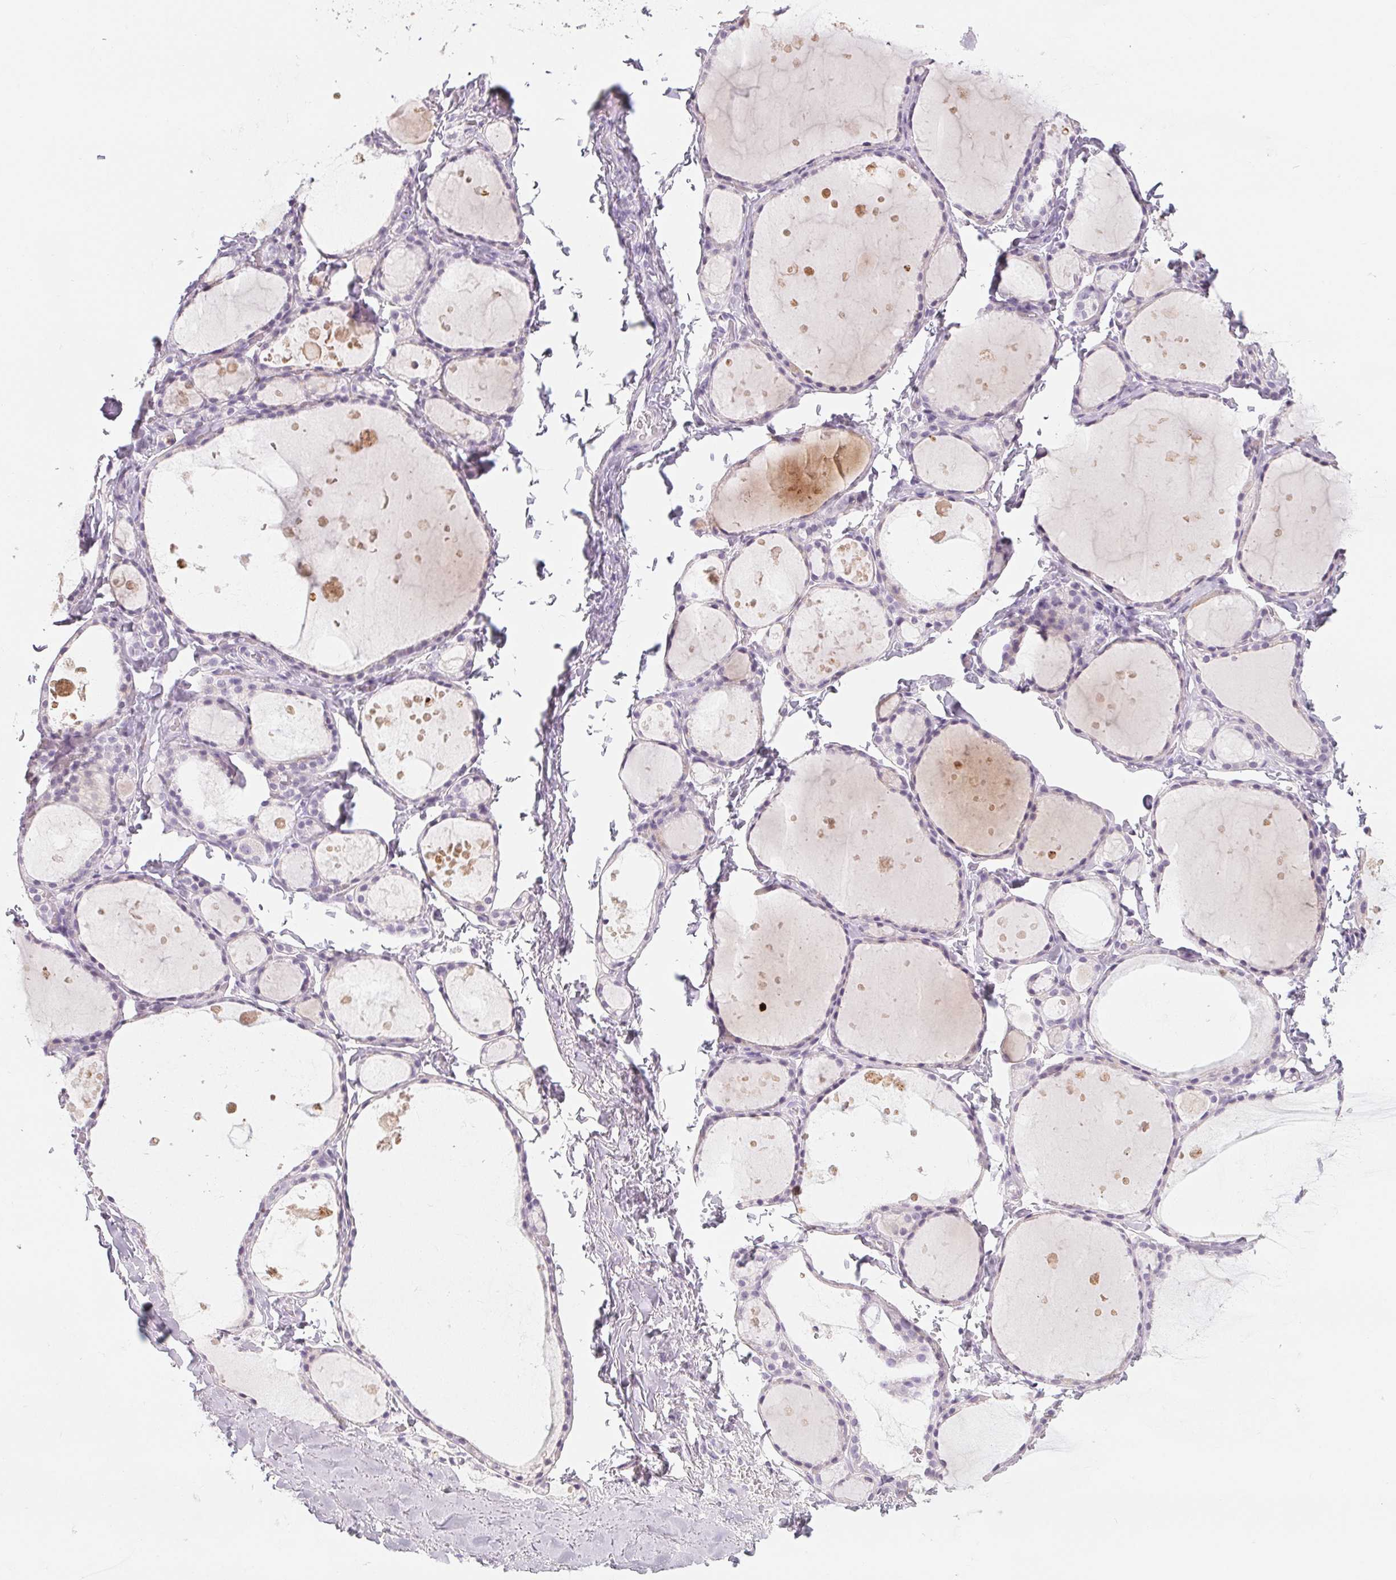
{"staining": {"intensity": "negative", "quantity": "none", "location": "none"}, "tissue": "thyroid gland", "cell_type": "Glandular cells", "image_type": "normal", "snomed": [{"axis": "morphology", "description": "Normal tissue, NOS"}, {"axis": "topography", "description": "Thyroid gland"}], "caption": "Micrograph shows no significant protein expression in glandular cells of unremarkable thyroid gland.", "gene": "CD69", "patient": {"sex": "male", "age": 68}}